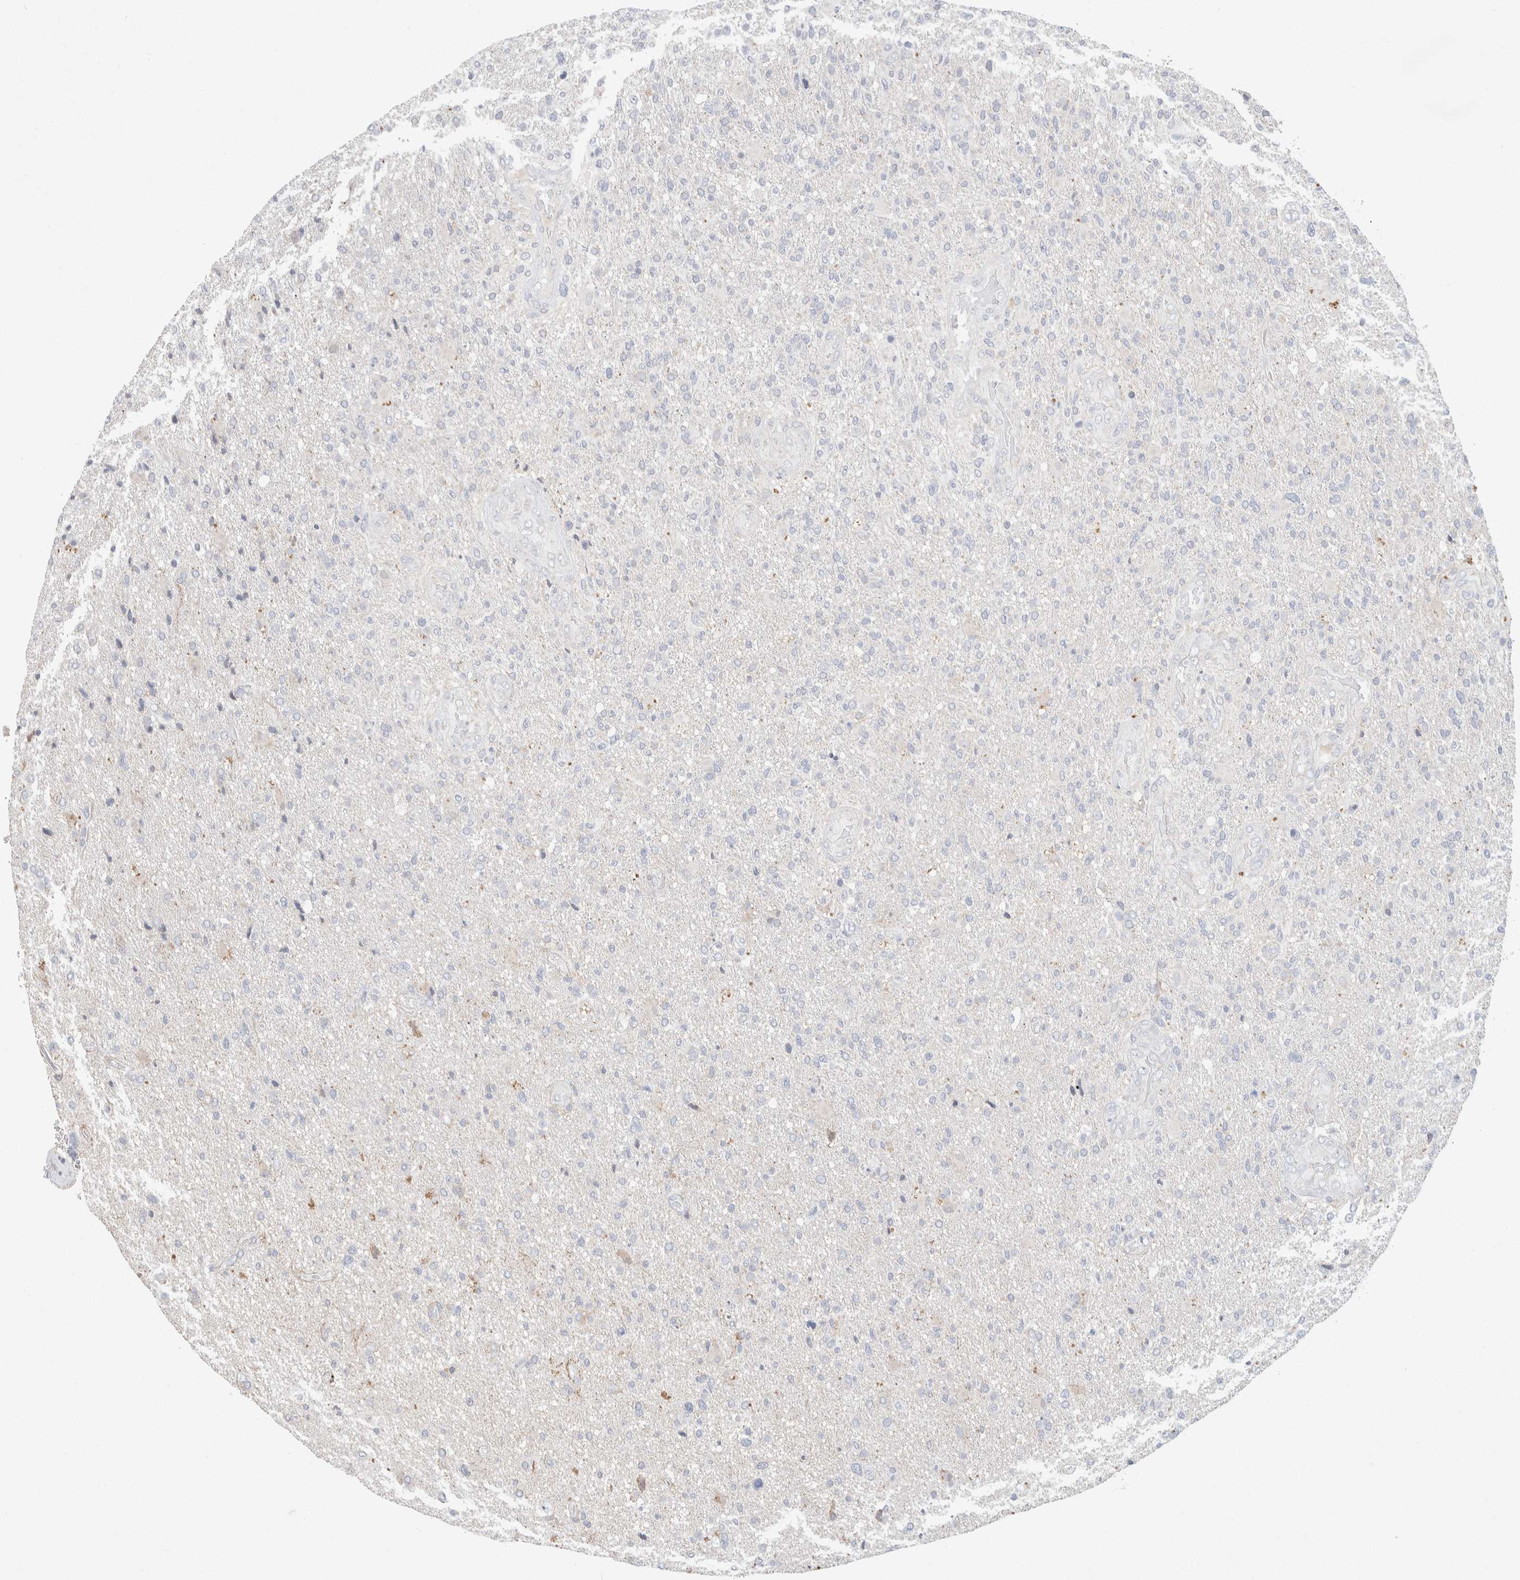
{"staining": {"intensity": "negative", "quantity": "none", "location": "none"}, "tissue": "glioma", "cell_type": "Tumor cells", "image_type": "cancer", "snomed": [{"axis": "morphology", "description": "Glioma, malignant, High grade"}, {"axis": "topography", "description": "Brain"}], "caption": "A histopathology image of human high-grade glioma (malignant) is negative for staining in tumor cells.", "gene": "CMTM4", "patient": {"sex": "male", "age": 72}}